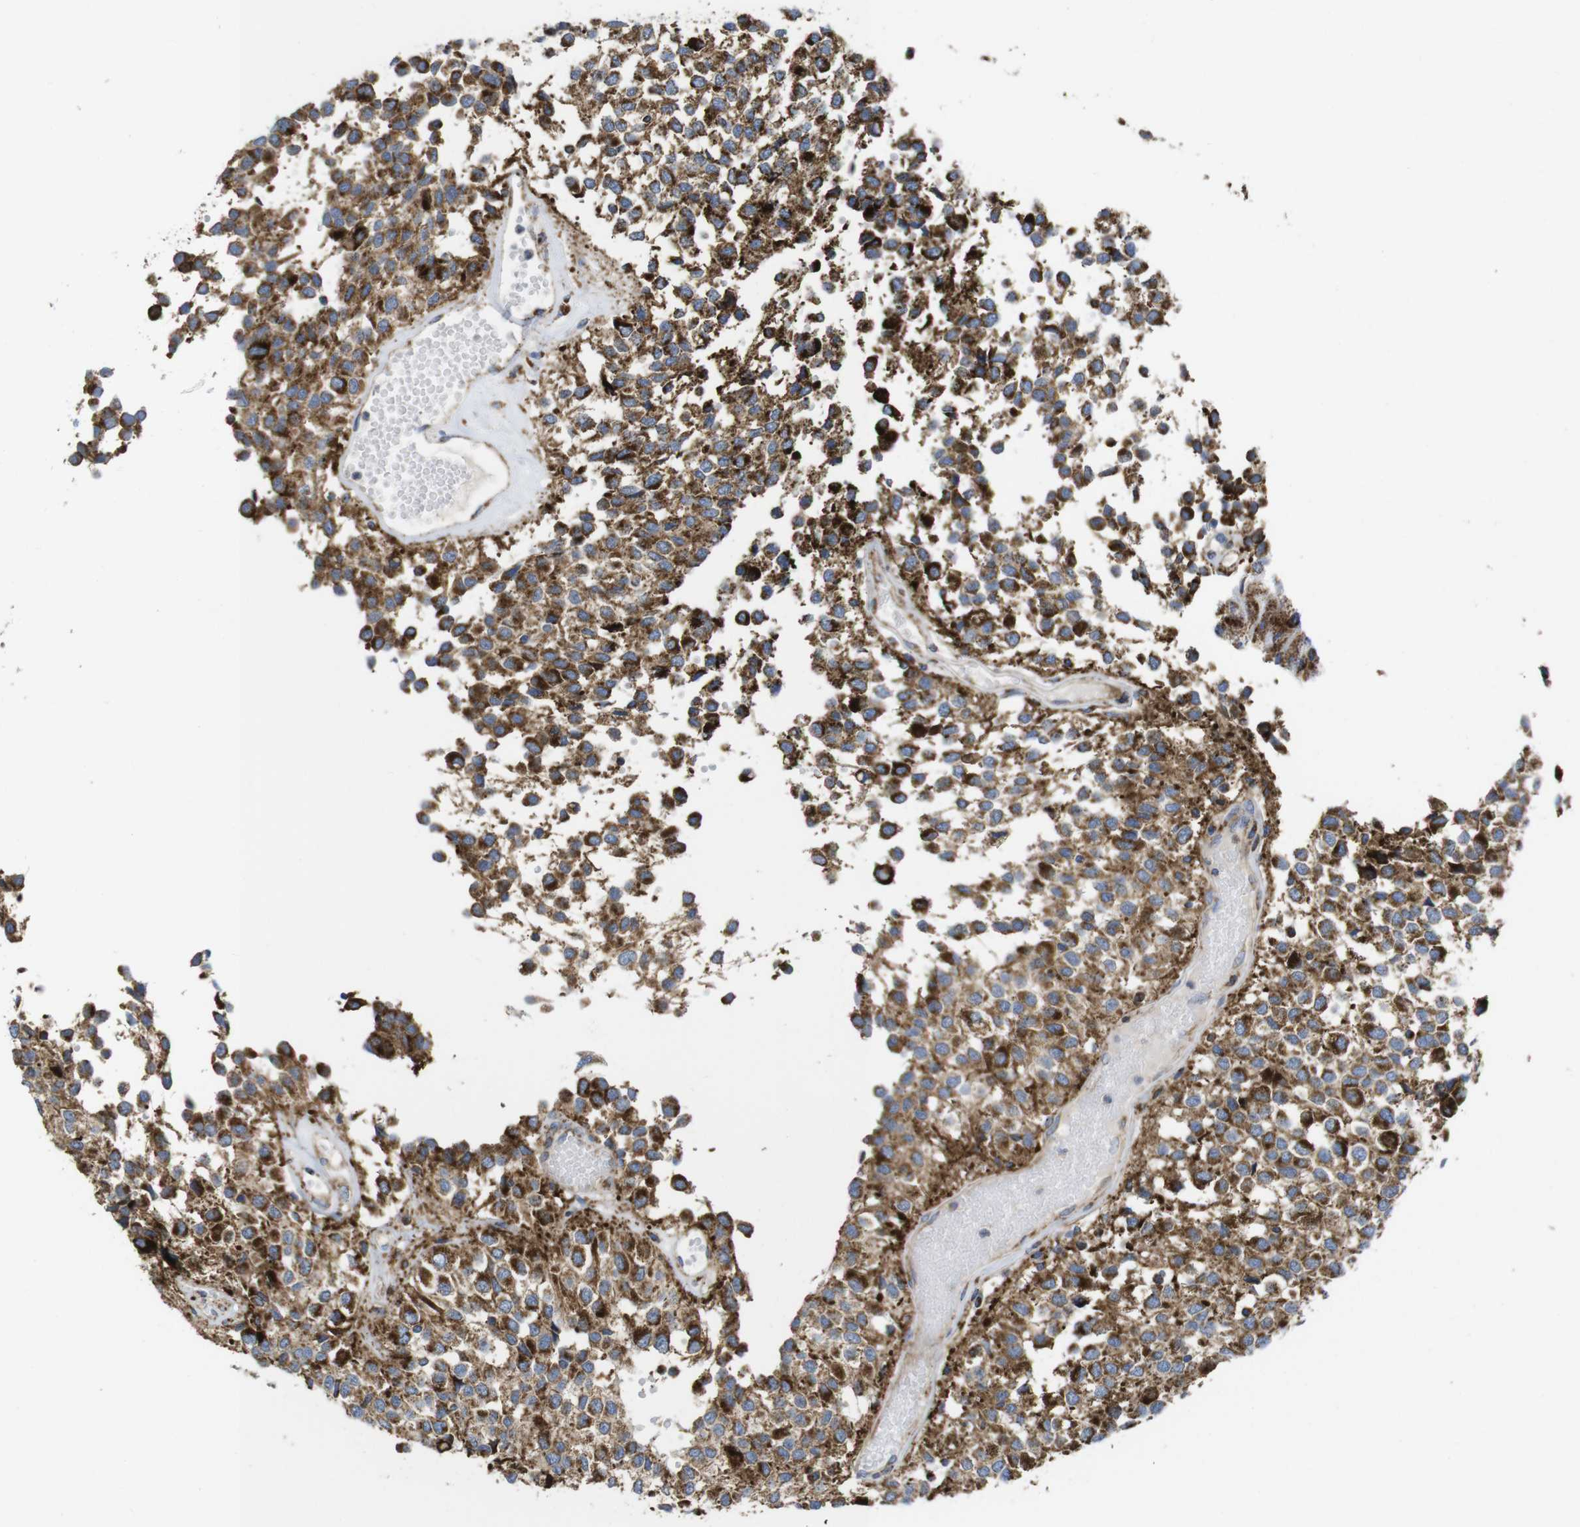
{"staining": {"intensity": "strong", "quantity": ">75%", "location": "cytoplasmic/membranous"}, "tissue": "glioma", "cell_type": "Tumor cells", "image_type": "cancer", "snomed": [{"axis": "morphology", "description": "Glioma, malignant, High grade"}, {"axis": "topography", "description": "Brain"}], "caption": "Strong cytoplasmic/membranous protein staining is appreciated in approximately >75% of tumor cells in glioma.", "gene": "TMEM192", "patient": {"sex": "male", "age": 32}}